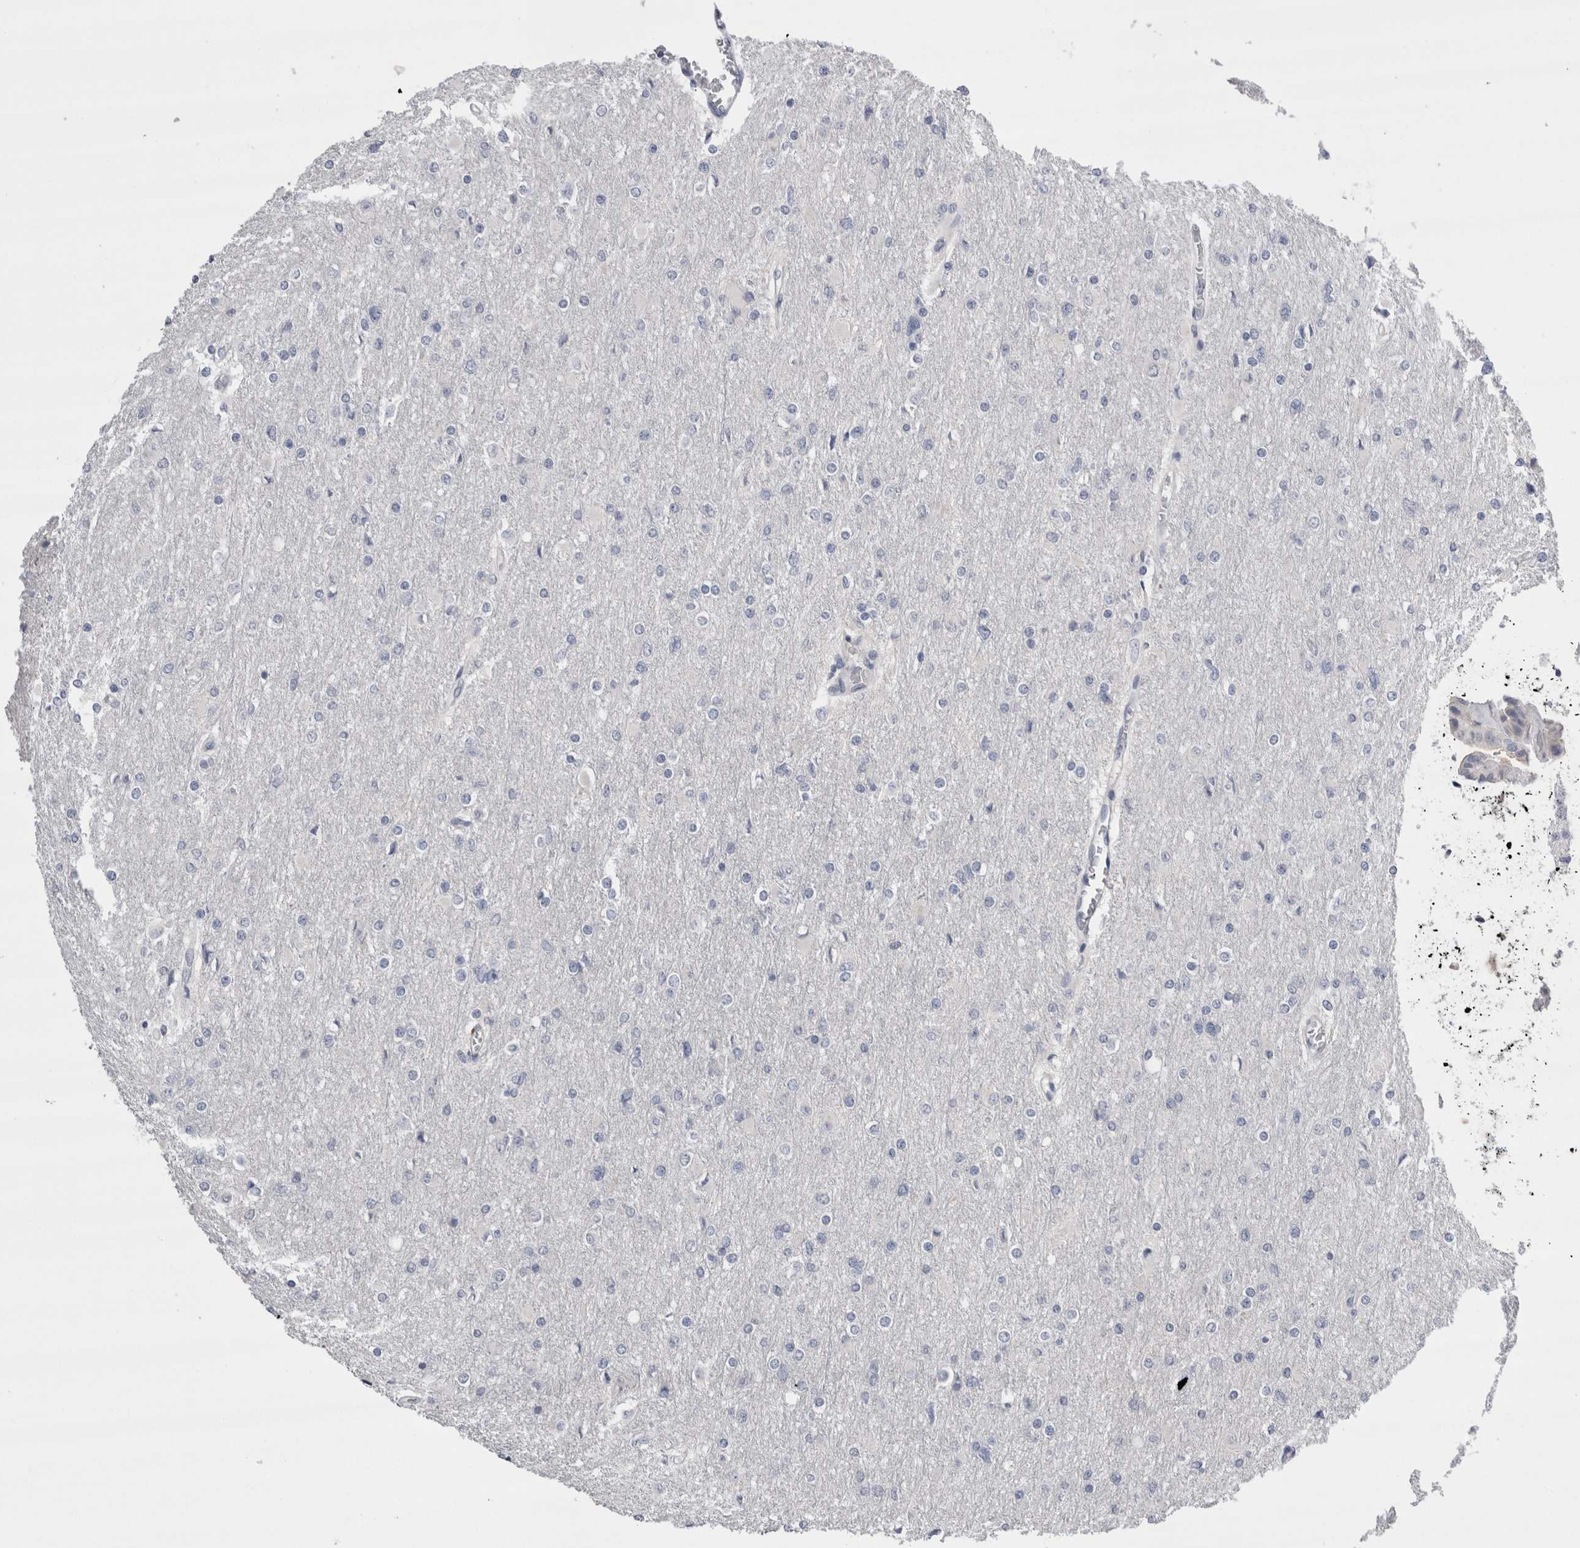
{"staining": {"intensity": "negative", "quantity": "none", "location": "none"}, "tissue": "glioma", "cell_type": "Tumor cells", "image_type": "cancer", "snomed": [{"axis": "morphology", "description": "Glioma, malignant, High grade"}, {"axis": "topography", "description": "Cerebral cortex"}], "caption": "This histopathology image is of glioma stained with immunohistochemistry to label a protein in brown with the nuclei are counter-stained blue. There is no staining in tumor cells.", "gene": "REG1A", "patient": {"sex": "female", "age": 36}}